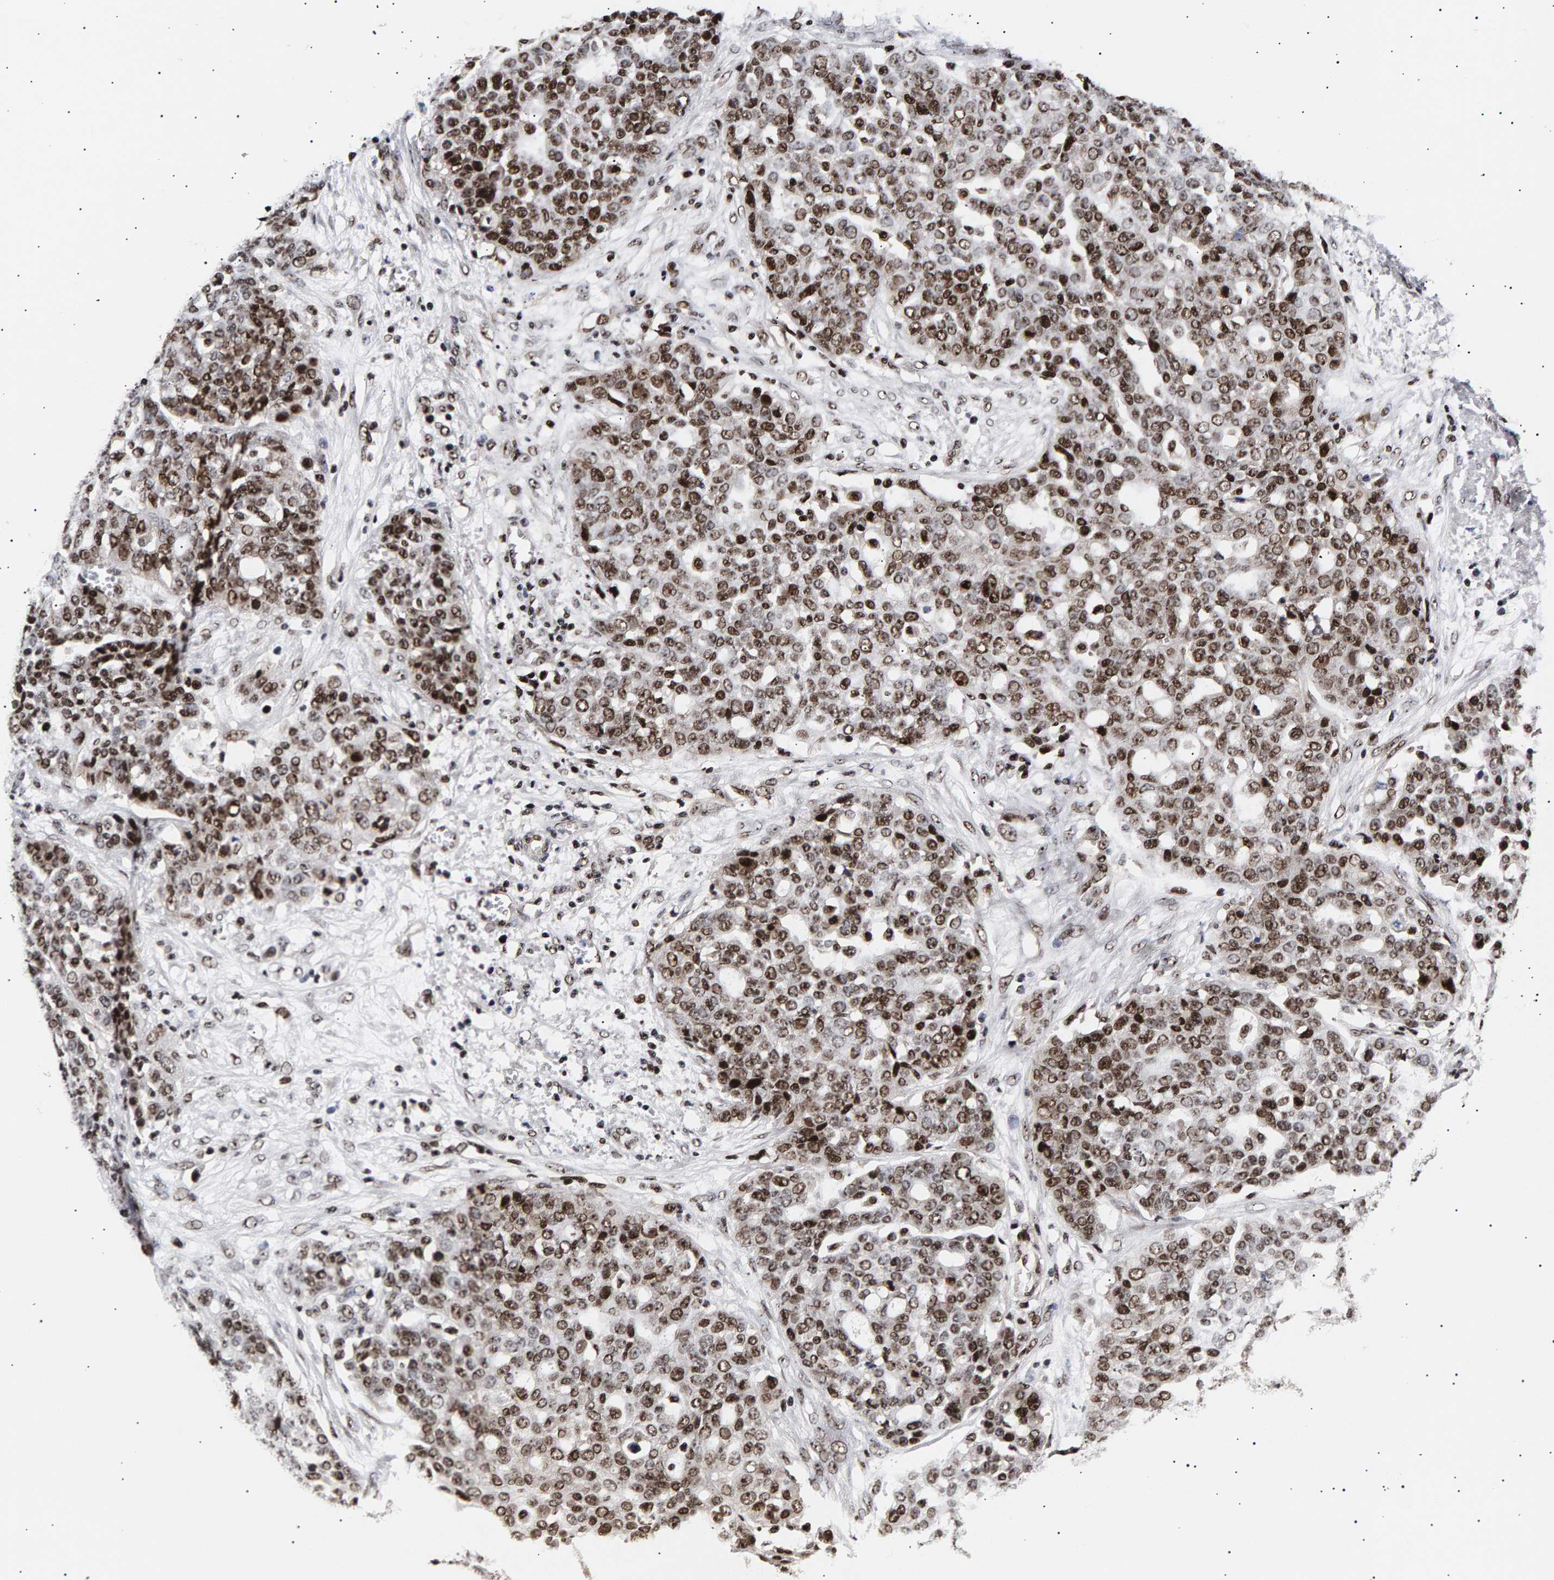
{"staining": {"intensity": "strong", "quantity": ">75%", "location": "nuclear"}, "tissue": "ovarian cancer", "cell_type": "Tumor cells", "image_type": "cancer", "snomed": [{"axis": "morphology", "description": "Cystadenocarcinoma, serous, NOS"}, {"axis": "topography", "description": "Soft tissue"}, {"axis": "topography", "description": "Ovary"}], "caption": "Strong nuclear positivity is present in approximately >75% of tumor cells in ovarian cancer.", "gene": "ANKRD40", "patient": {"sex": "female", "age": 57}}